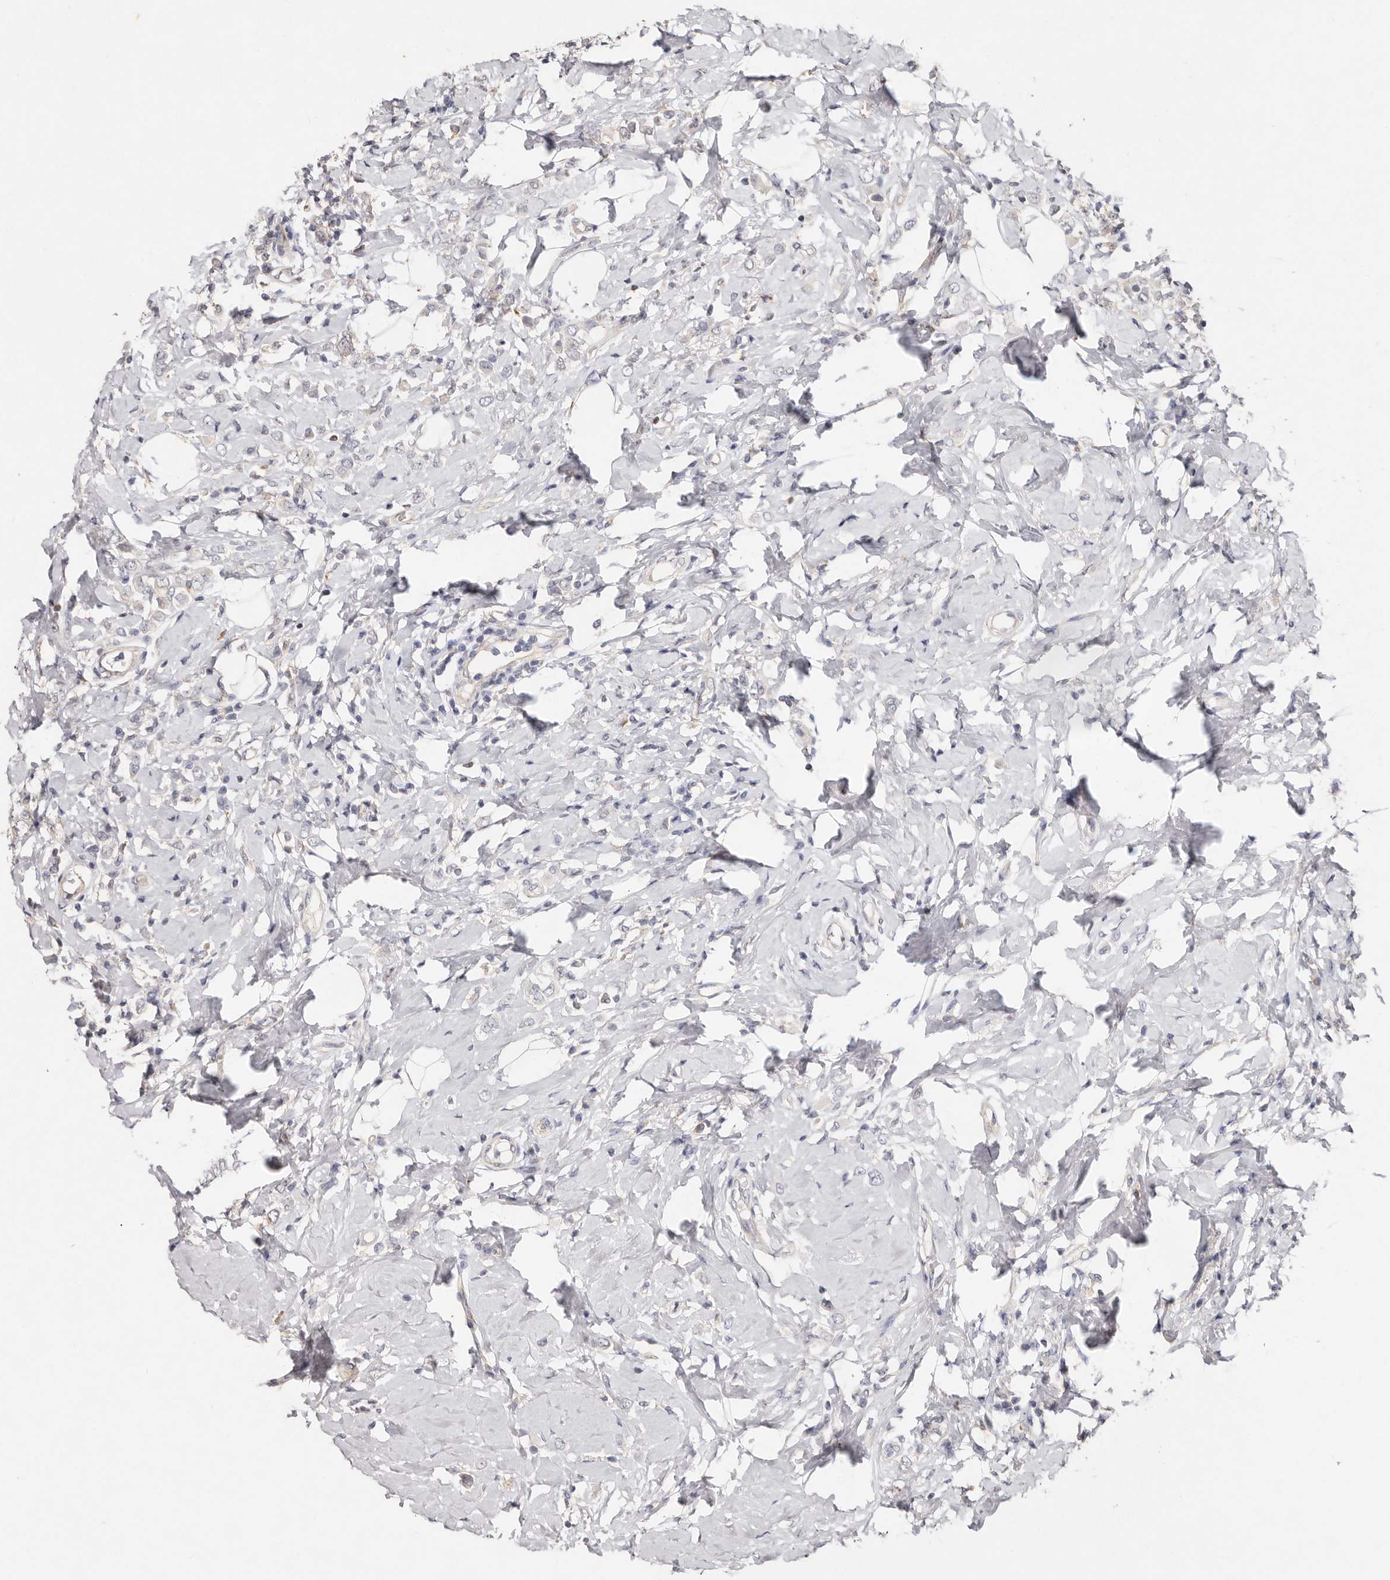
{"staining": {"intensity": "negative", "quantity": "none", "location": "none"}, "tissue": "breast cancer", "cell_type": "Tumor cells", "image_type": "cancer", "snomed": [{"axis": "morphology", "description": "Lobular carcinoma"}, {"axis": "topography", "description": "Breast"}], "caption": "Protein analysis of breast cancer reveals no significant staining in tumor cells. (Stains: DAB IHC with hematoxylin counter stain, Microscopy: brightfield microscopy at high magnification).", "gene": "THBS3", "patient": {"sex": "female", "age": 47}}